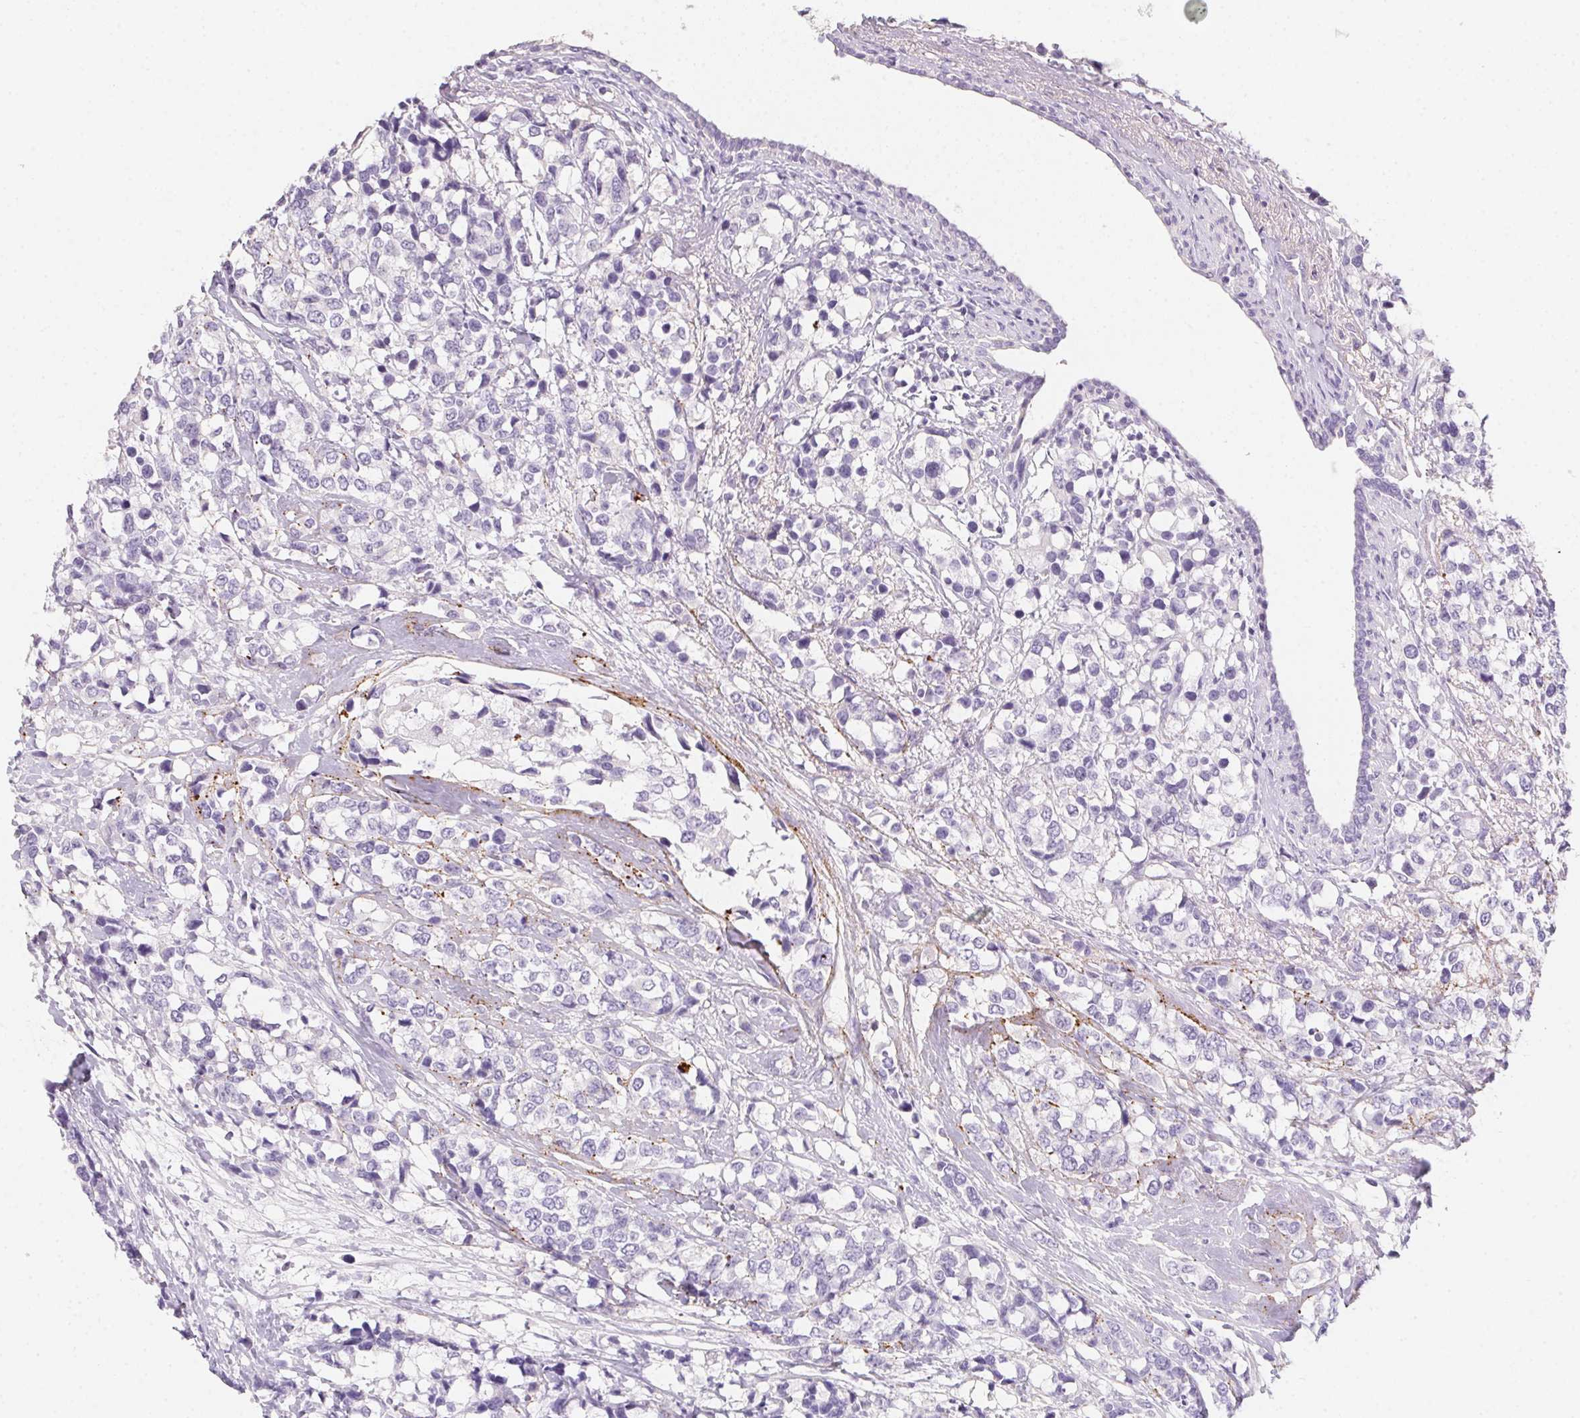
{"staining": {"intensity": "negative", "quantity": "none", "location": "none"}, "tissue": "breast cancer", "cell_type": "Tumor cells", "image_type": "cancer", "snomed": [{"axis": "morphology", "description": "Lobular carcinoma"}, {"axis": "topography", "description": "Breast"}], "caption": "IHC of human breast cancer shows no staining in tumor cells.", "gene": "MYL4", "patient": {"sex": "female", "age": 59}}